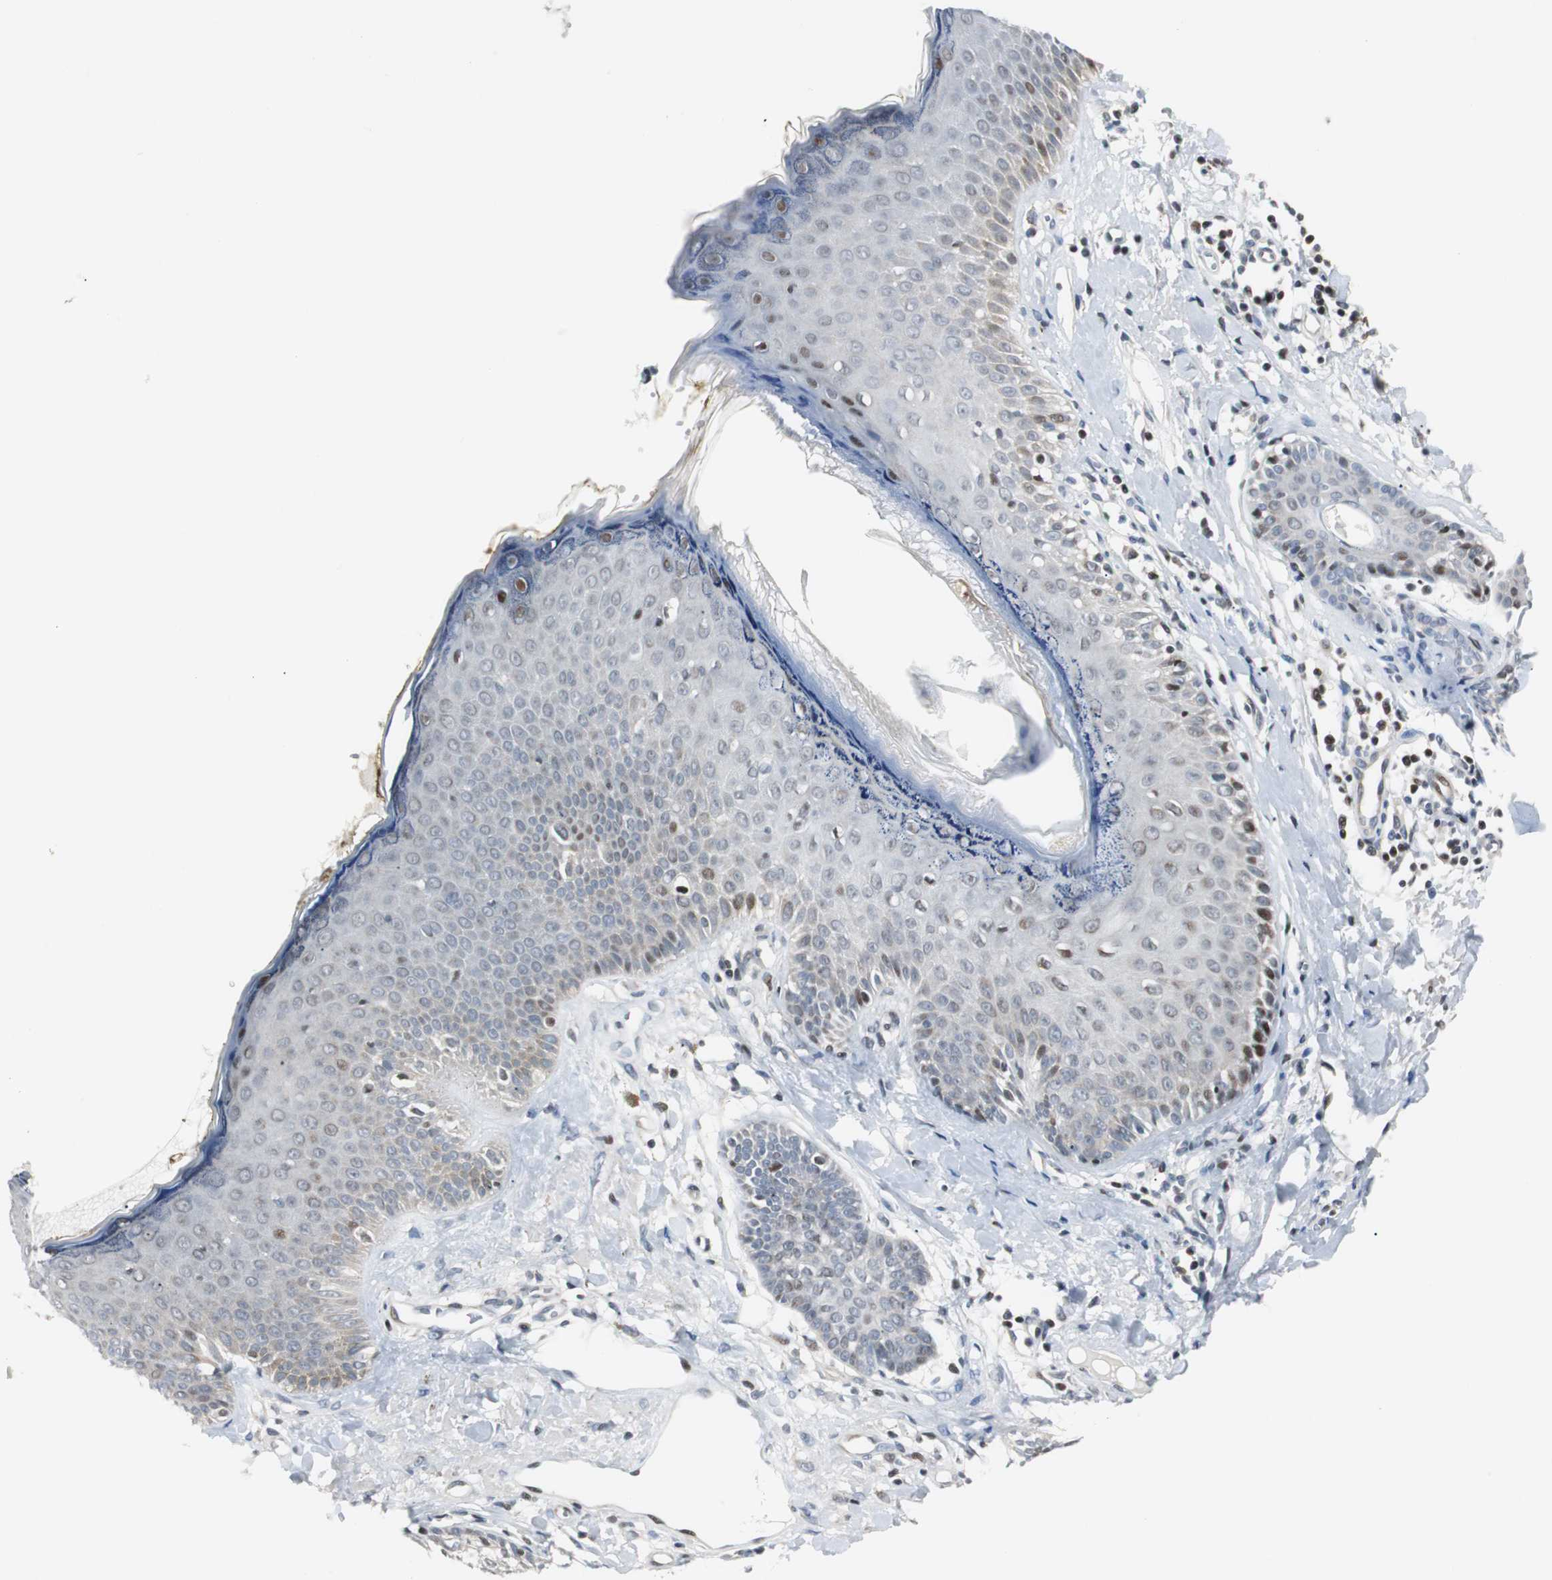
{"staining": {"intensity": "weak", "quantity": "<25%", "location": "nuclear"}, "tissue": "skin cancer", "cell_type": "Tumor cells", "image_type": "cancer", "snomed": [{"axis": "morphology", "description": "Basal cell carcinoma"}, {"axis": "topography", "description": "Skin"}], "caption": "DAB immunohistochemical staining of skin cancer (basal cell carcinoma) shows no significant staining in tumor cells. (DAB IHC visualized using brightfield microscopy, high magnification).", "gene": "RAD1", "patient": {"sex": "male", "age": 84}}